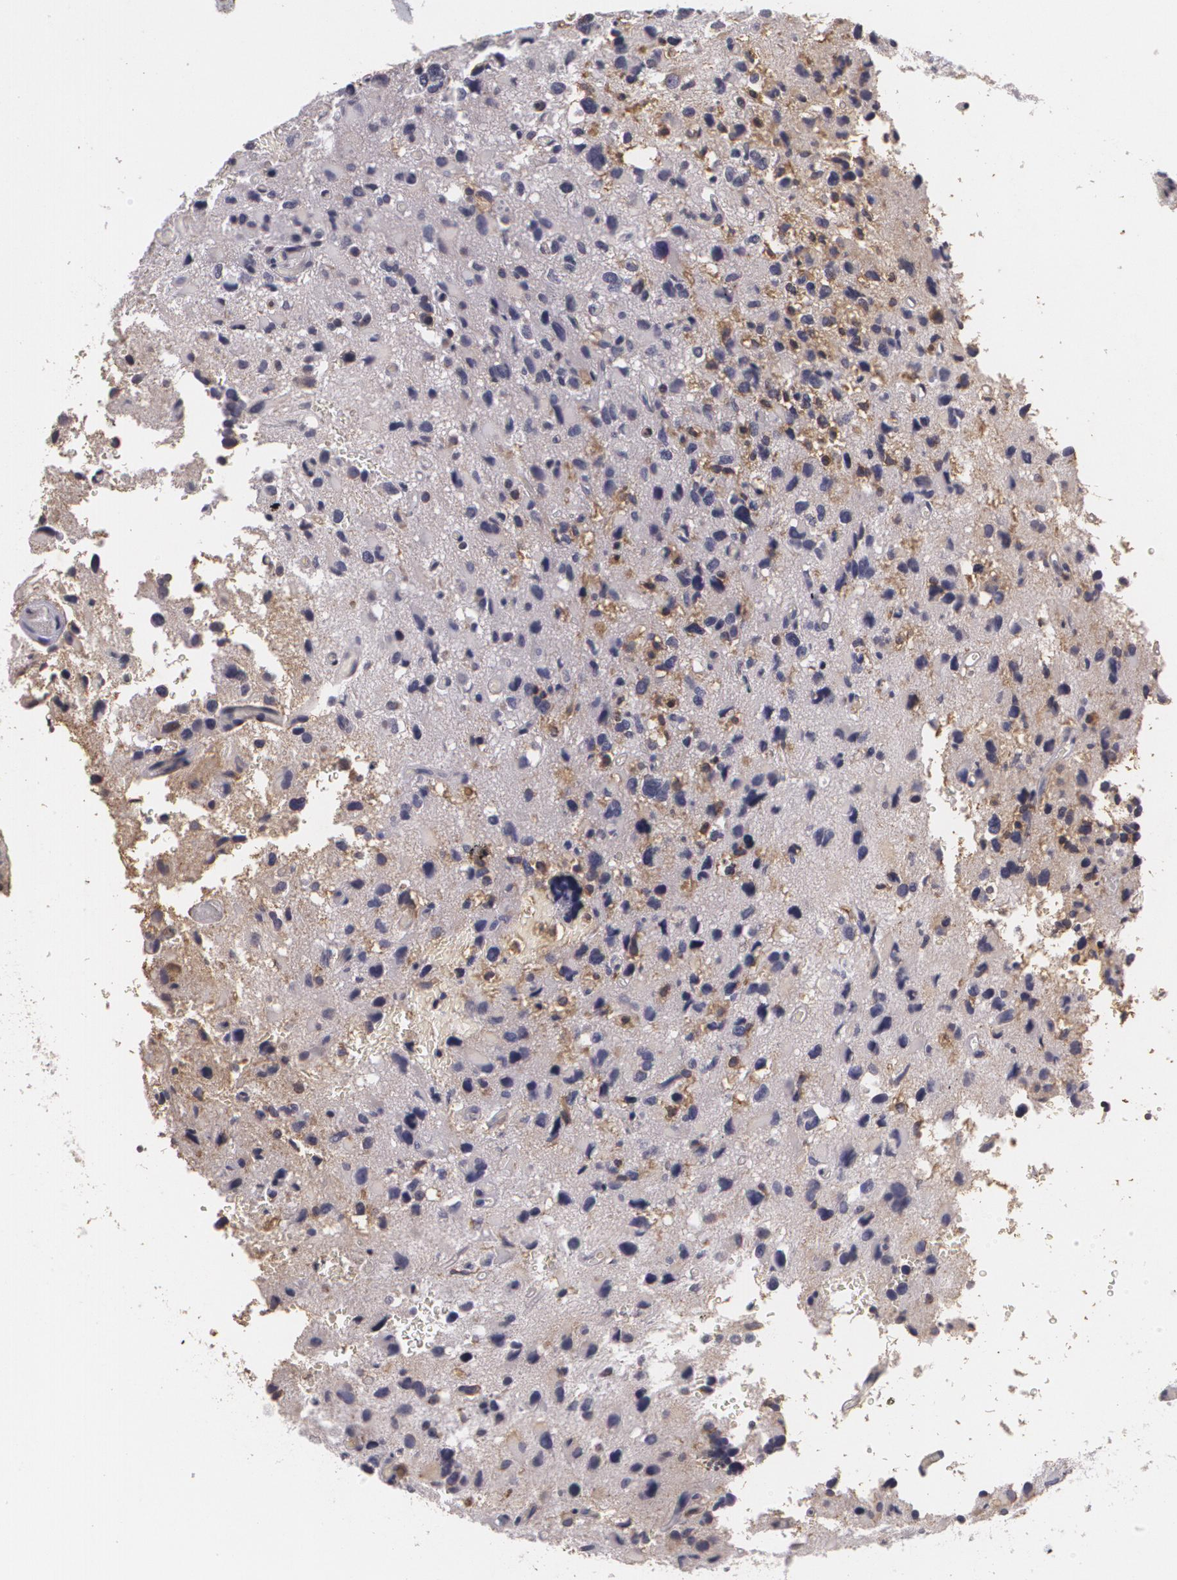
{"staining": {"intensity": "weak", "quantity": "<25%", "location": "cytoplasmic/membranous"}, "tissue": "glioma", "cell_type": "Tumor cells", "image_type": "cancer", "snomed": [{"axis": "morphology", "description": "Glioma, malignant, High grade"}, {"axis": "topography", "description": "Brain"}], "caption": "Malignant glioma (high-grade) stained for a protein using immunohistochemistry (IHC) reveals no positivity tumor cells.", "gene": "KCNA4", "patient": {"sex": "male", "age": 69}}